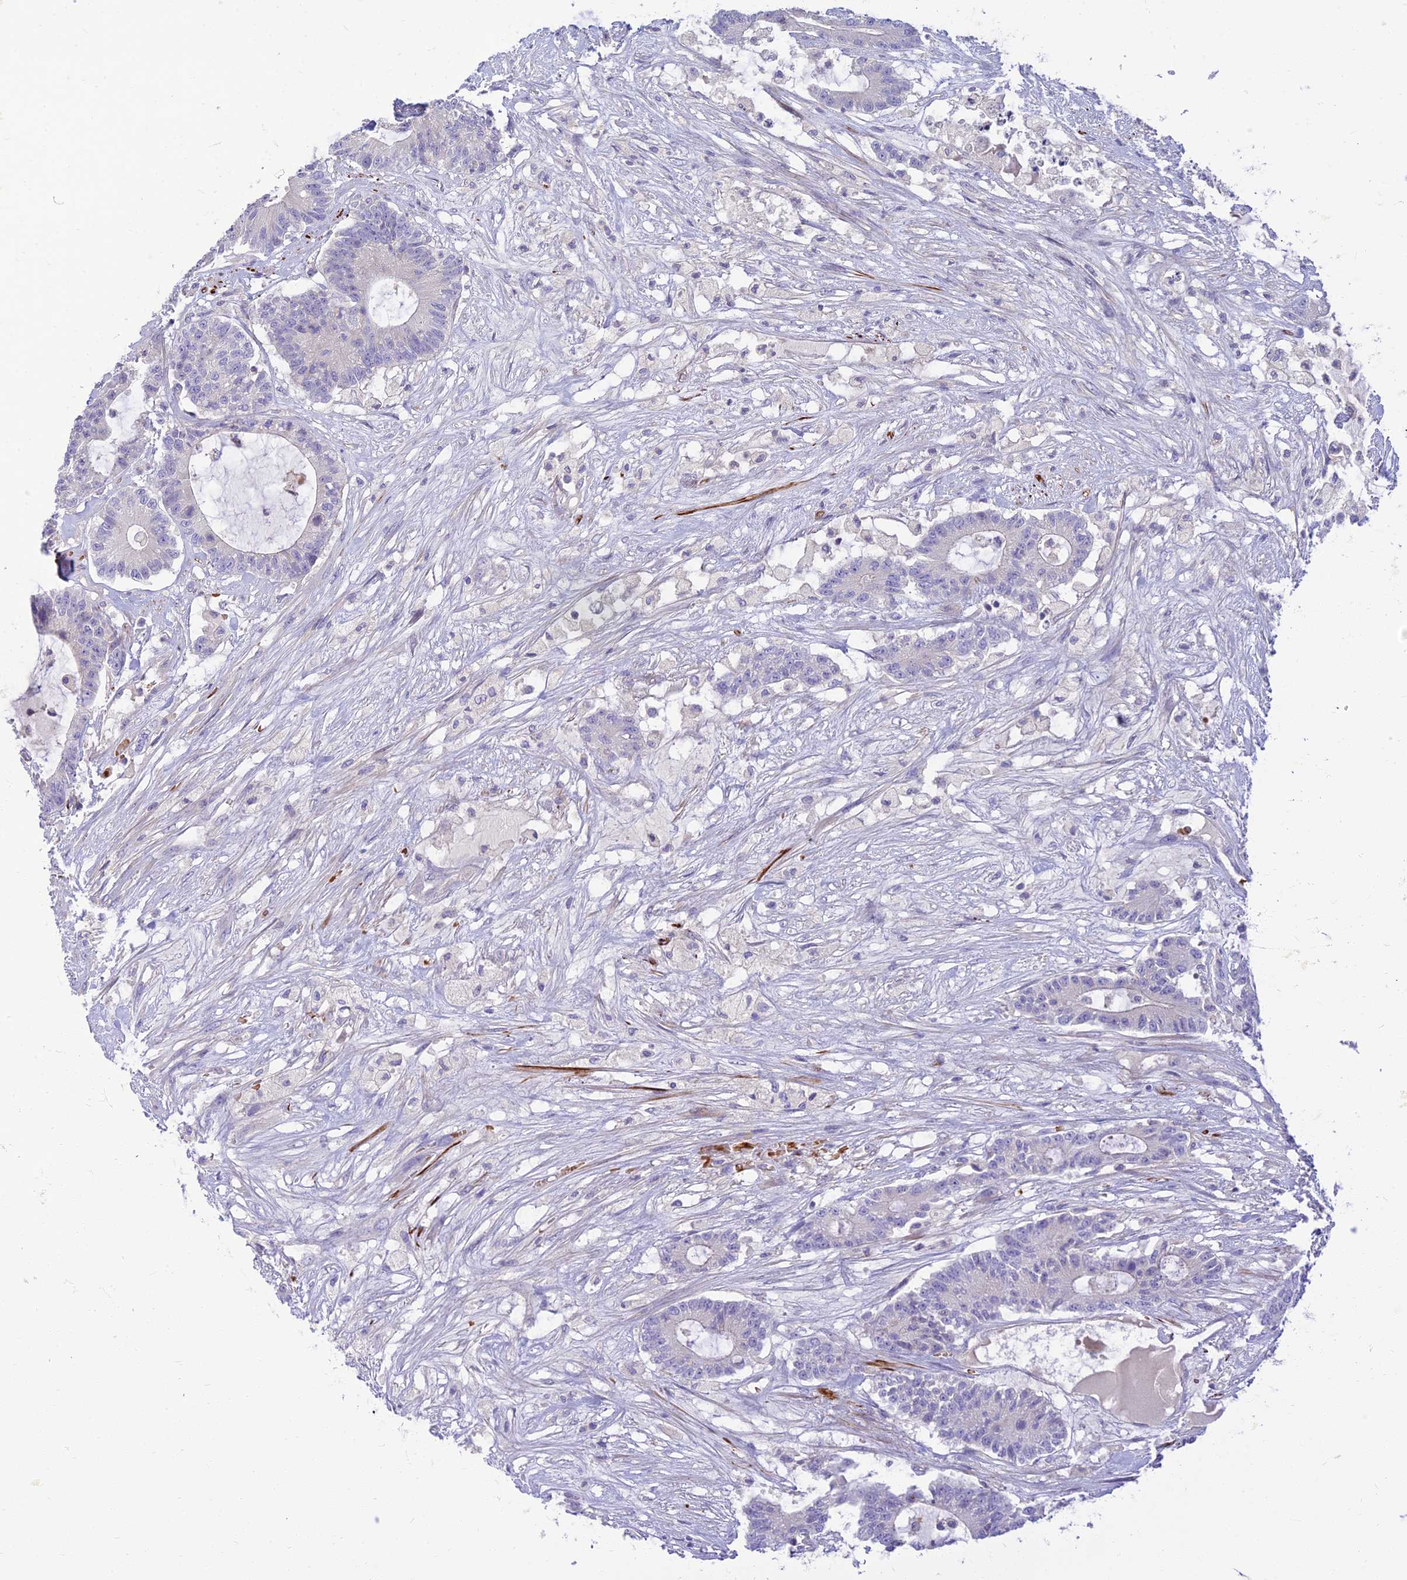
{"staining": {"intensity": "negative", "quantity": "none", "location": "none"}, "tissue": "colorectal cancer", "cell_type": "Tumor cells", "image_type": "cancer", "snomed": [{"axis": "morphology", "description": "Adenocarcinoma, NOS"}, {"axis": "topography", "description": "Colon"}], "caption": "DAB (3,3'-diaminobenzidine) immunohistochemical staining of human adenocarcinoma (colorectal) exhibits no significant positivity in tumor cells.", "gene": "CLIP4", "patient": {"sex": "female", "age": 84}}